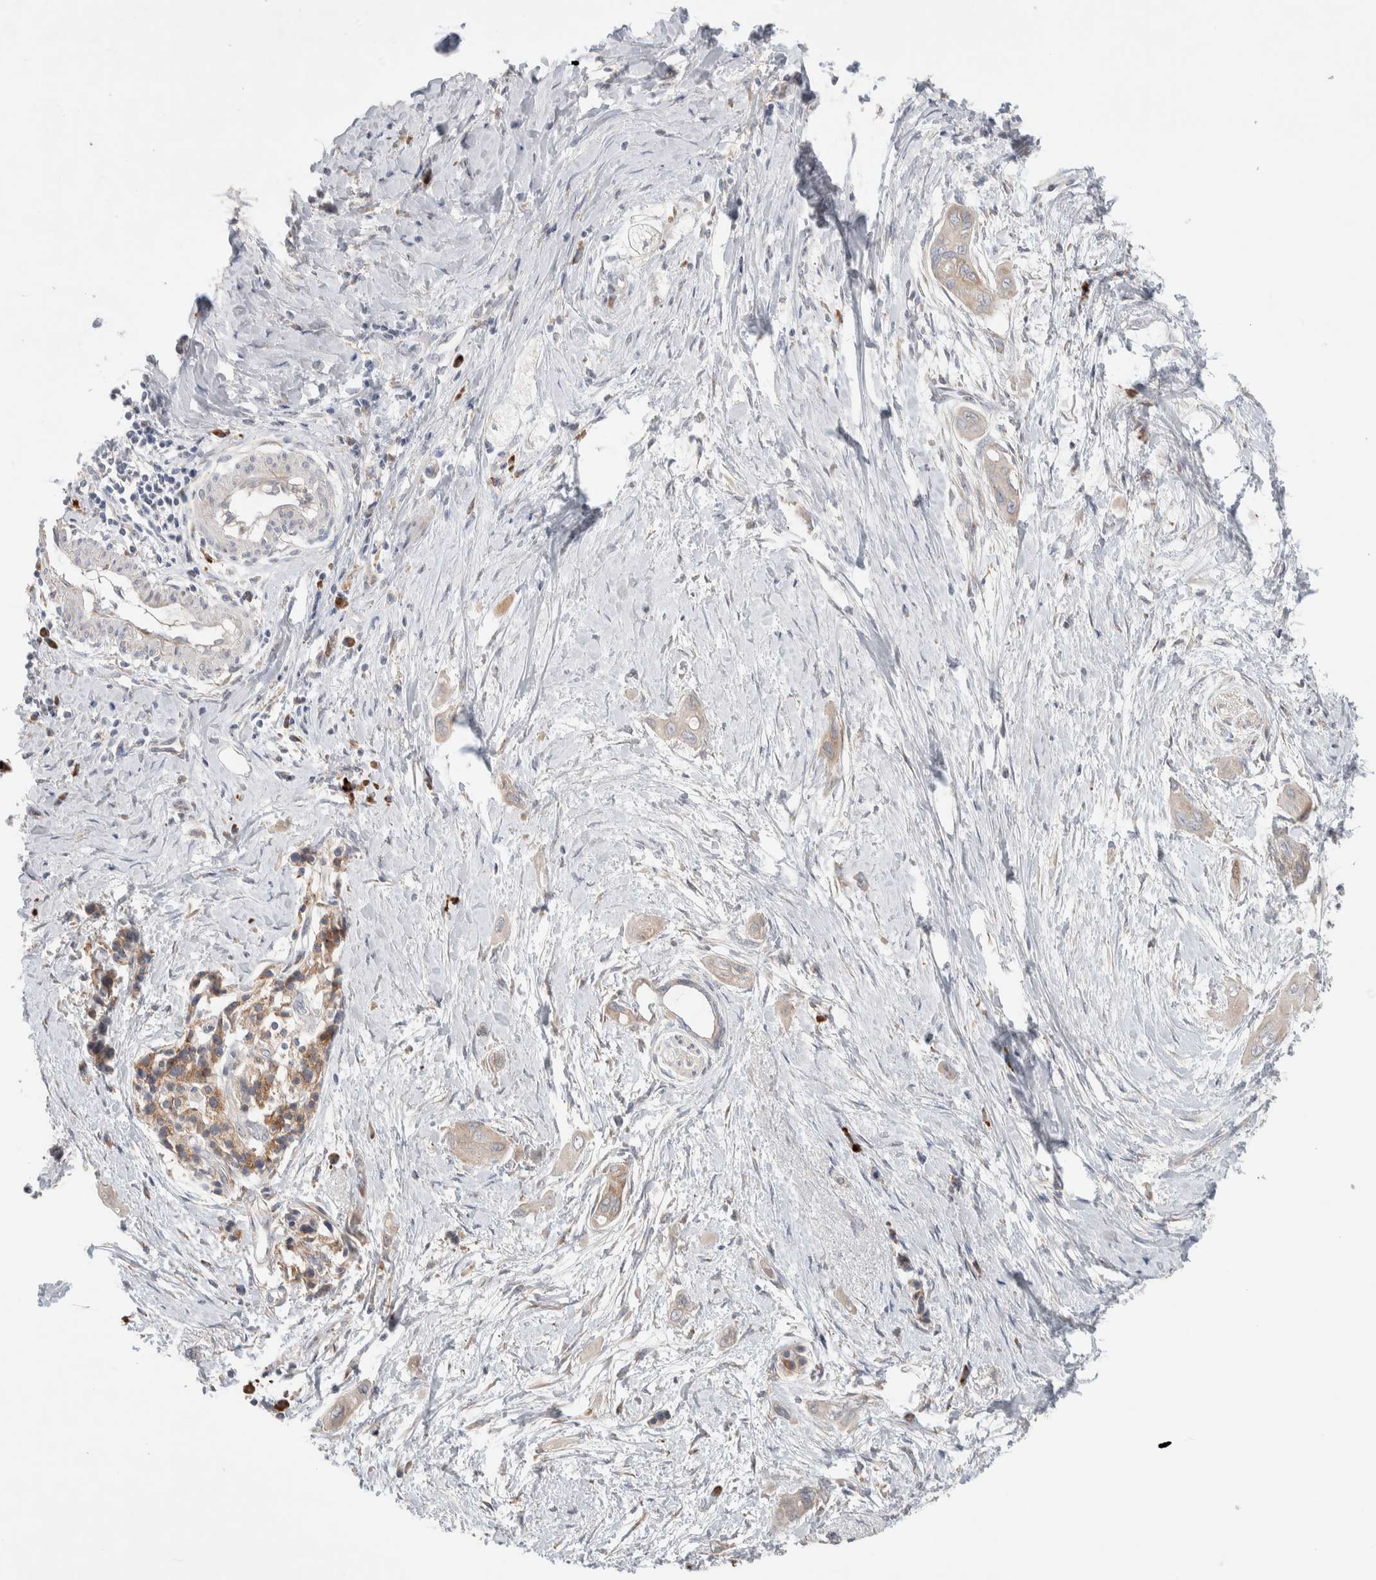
{"staining": {"intensity": "weak", "quantity": ">75%", "location": "cytoplasmic/membranous"}, "tissue": "pancreatic cancer", "cell_type": "Tumor cells", "image_type": "cancer", "snomed": [{"axis": "morphology", "description": "Adenocarcinoma, NOS"}, {"axis": "topography", "description": "Pancreas"}], "caption": "An IHC photomicrograph of tumor tissue is shown. Protein staining in brown highlights weak cytoplasmic/membranous positivity in adenocarcinoma (pancreatic) within tumor cells.", "gene": "ADCY8", "patient": {"sex": "male", "age": 59}}